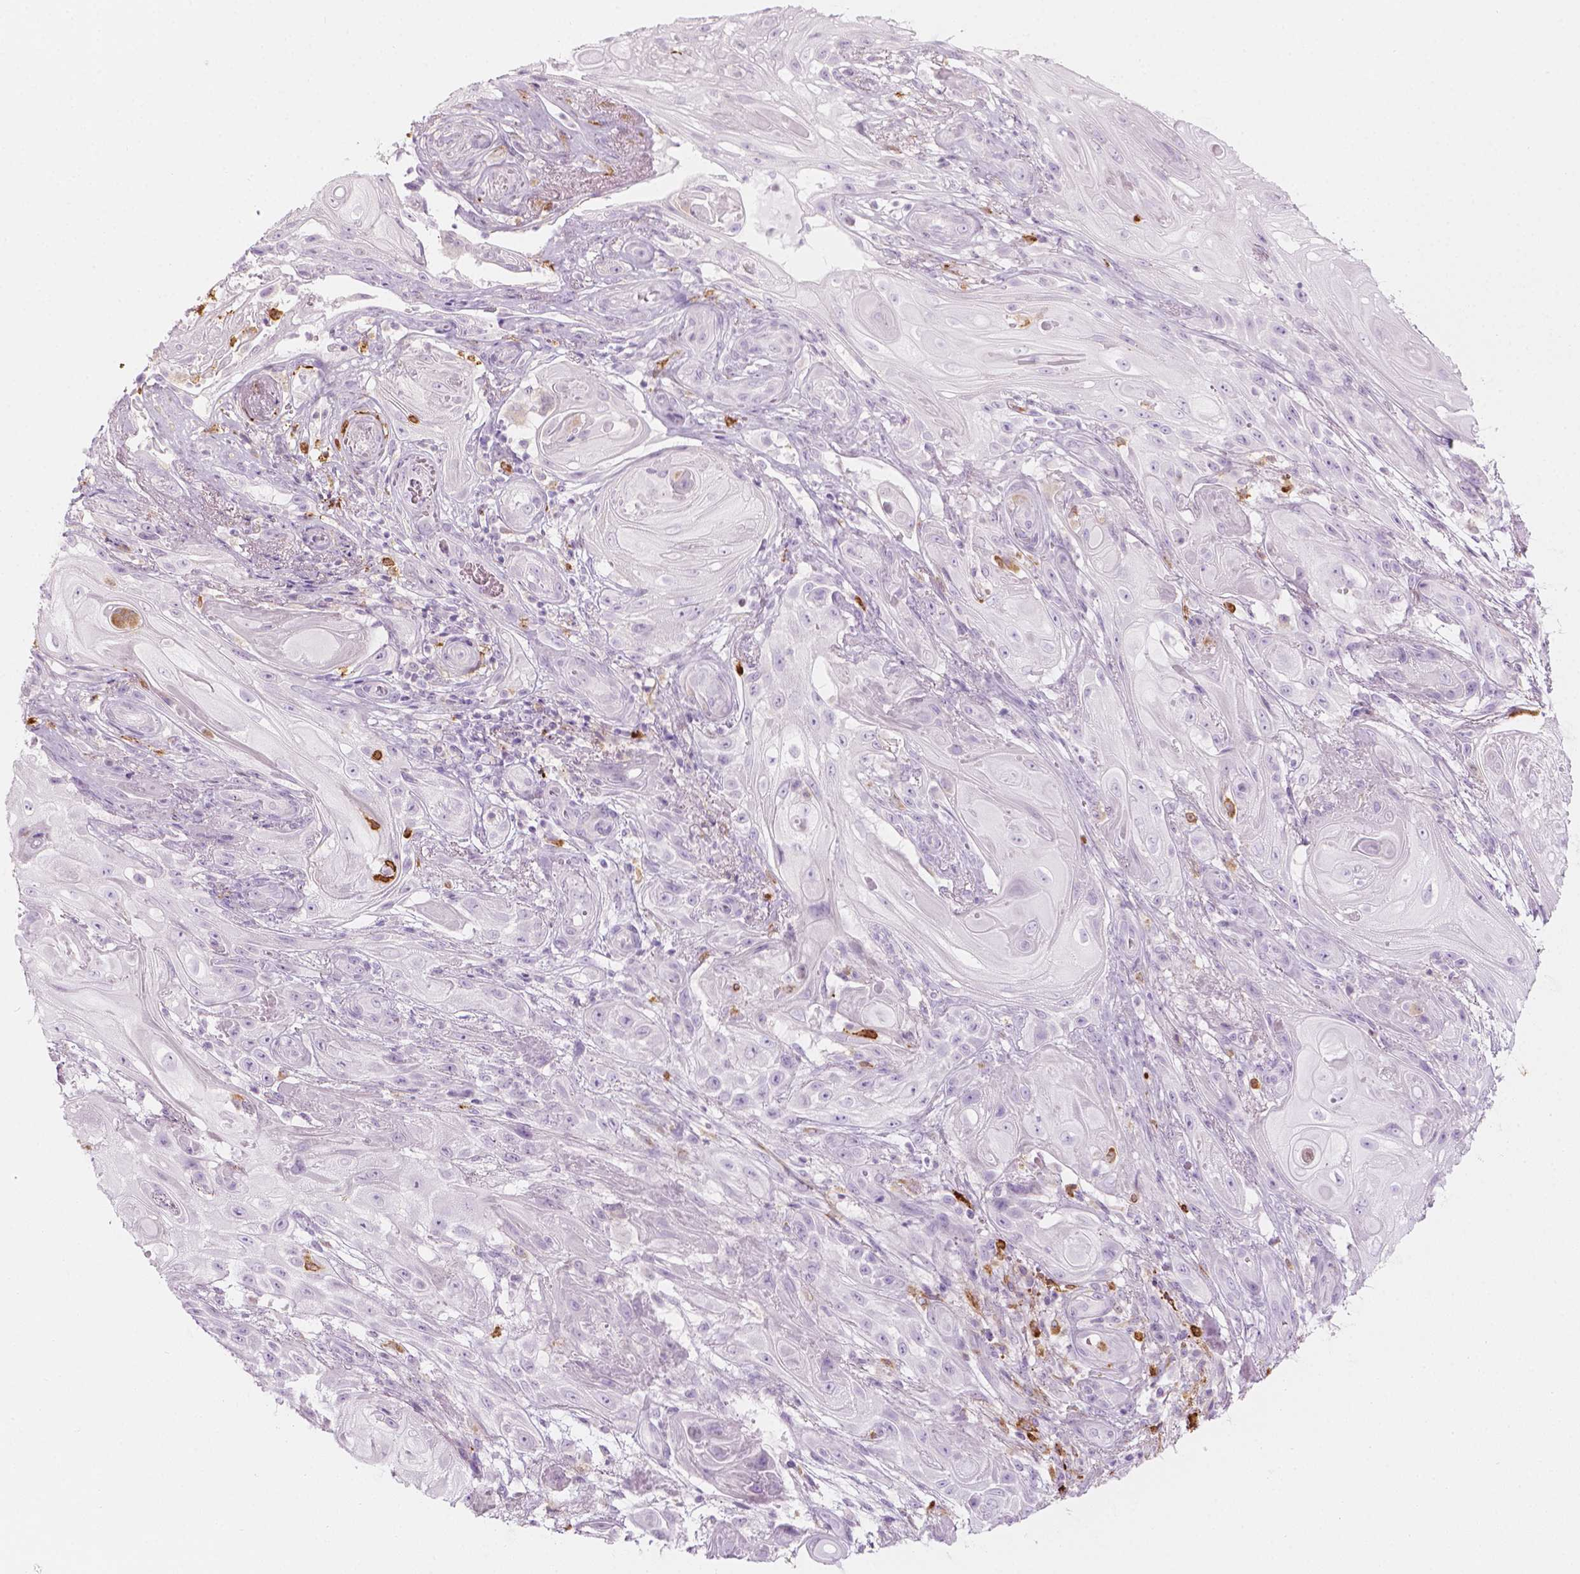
{"staining": {"intensity": "negative", "quantity": "none", "location": "none"}, "tissue": "skin cancer", "cell_type": "Tumor cells", "image_type": "cancer", "snomed": [{"axis": "morphology", "description": "Squamous cell carcinoma, NOS"}, {"axis": "topography", "description": "Skin"}], "caption": "Squamous cell carcinoma (skin) was stained to show a protein in brown. There is no significant expression in tumor cells.", "gene": "CES1", "patient": {"sex": "male", "age": 62}}